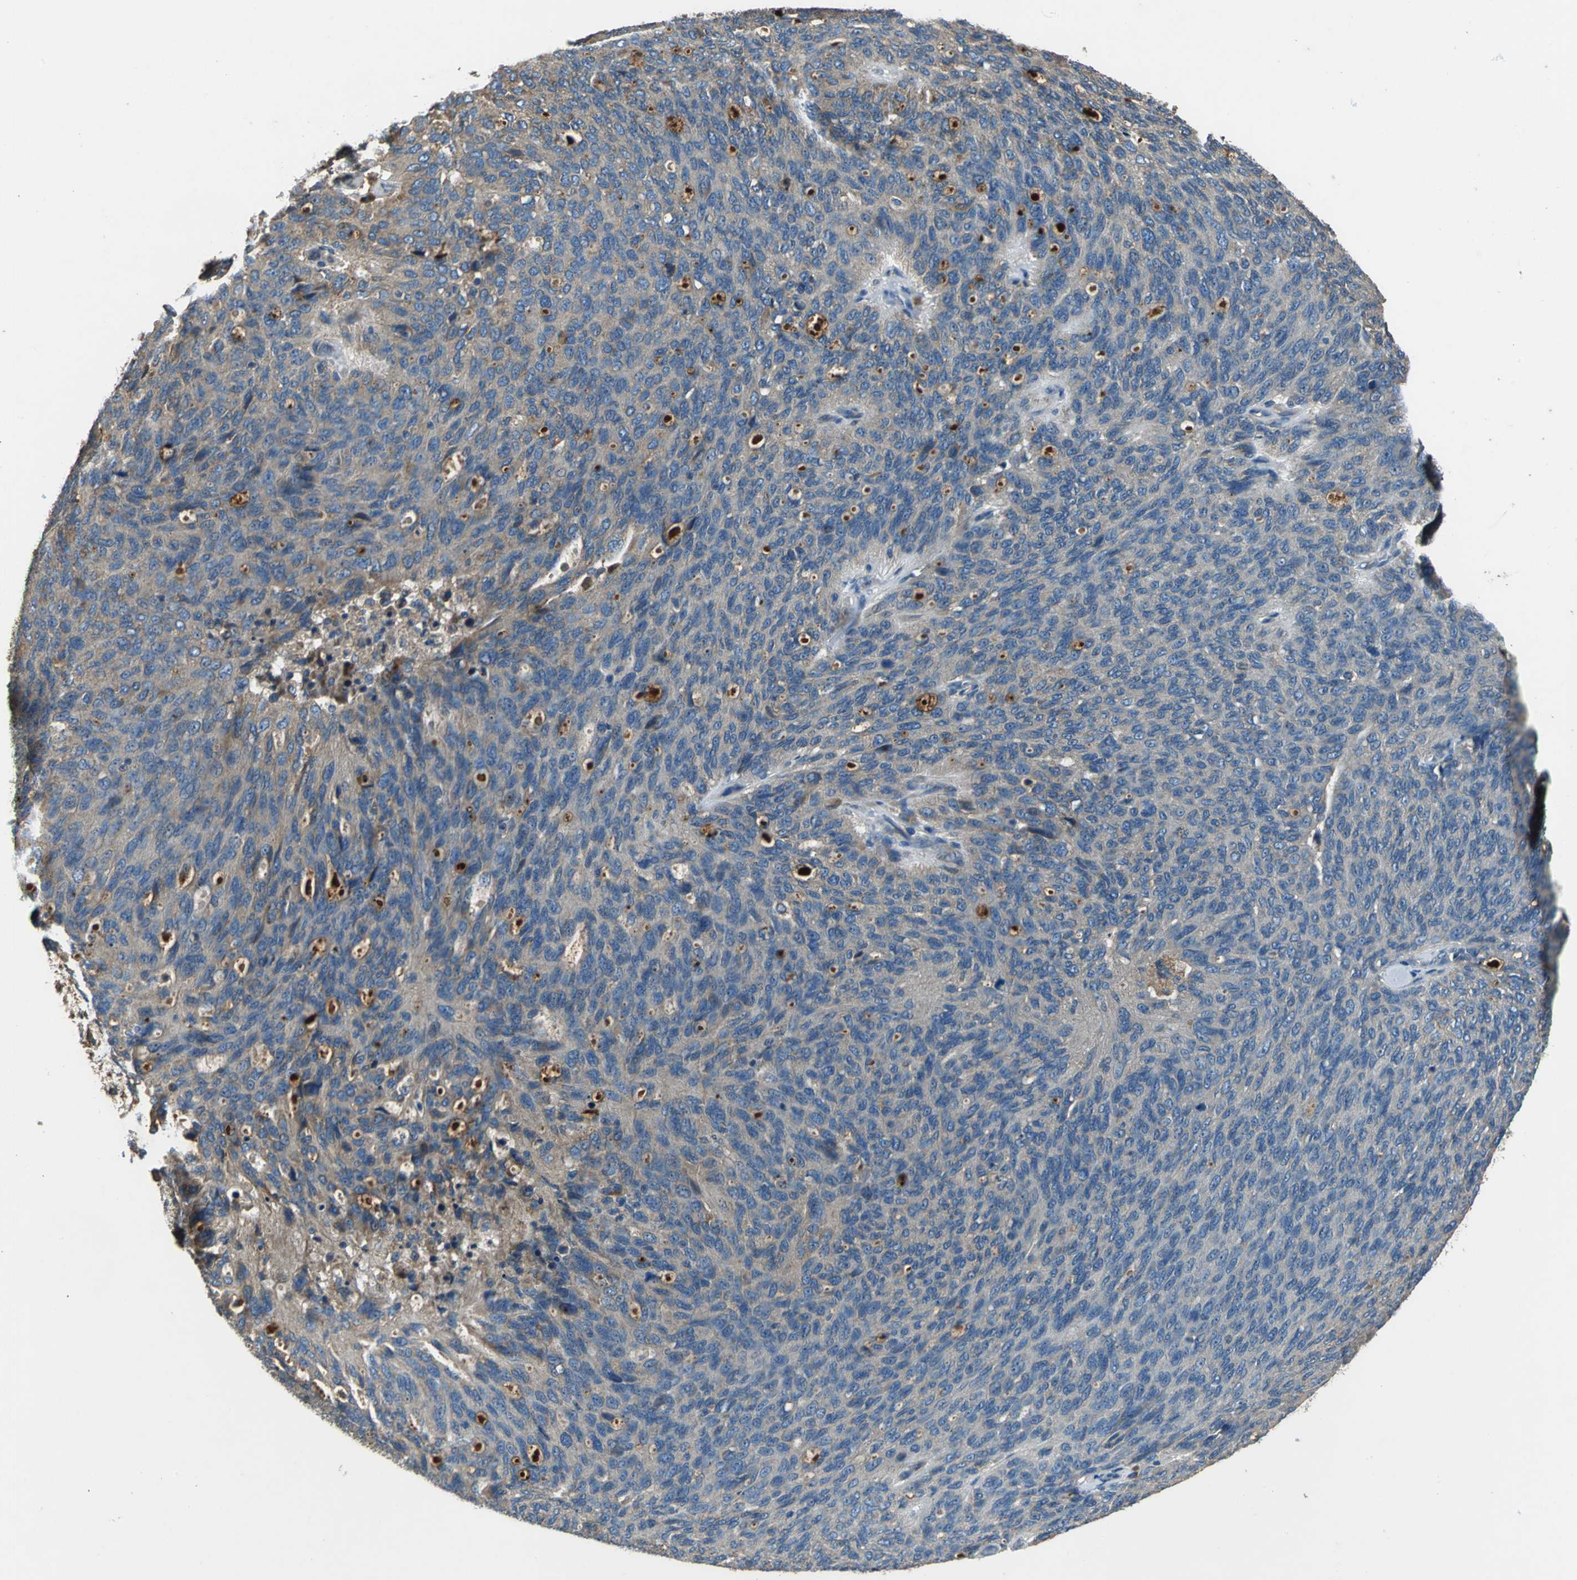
{"staining": {"intensity": "weak", "quantity": ">75%", "location": "cytoplasmic/membranous"}, "tissue": "ovarian cancer", "cell_type": "Tumor cells", "image_type": "cancer", "snomed": [{"axis": "morphology", "description": "Carcinoma, endometroid"}, {"axis": "topography", "description": "Ovary"}], "caption": "Ovarian endometroid carcinoma stained with a brown dye displays weak cytoplasmic/membranous positive expression in approximately >75% of tumor cells.", "gene": "HEPH", "patient": {"sex": "female", "age": 60}}